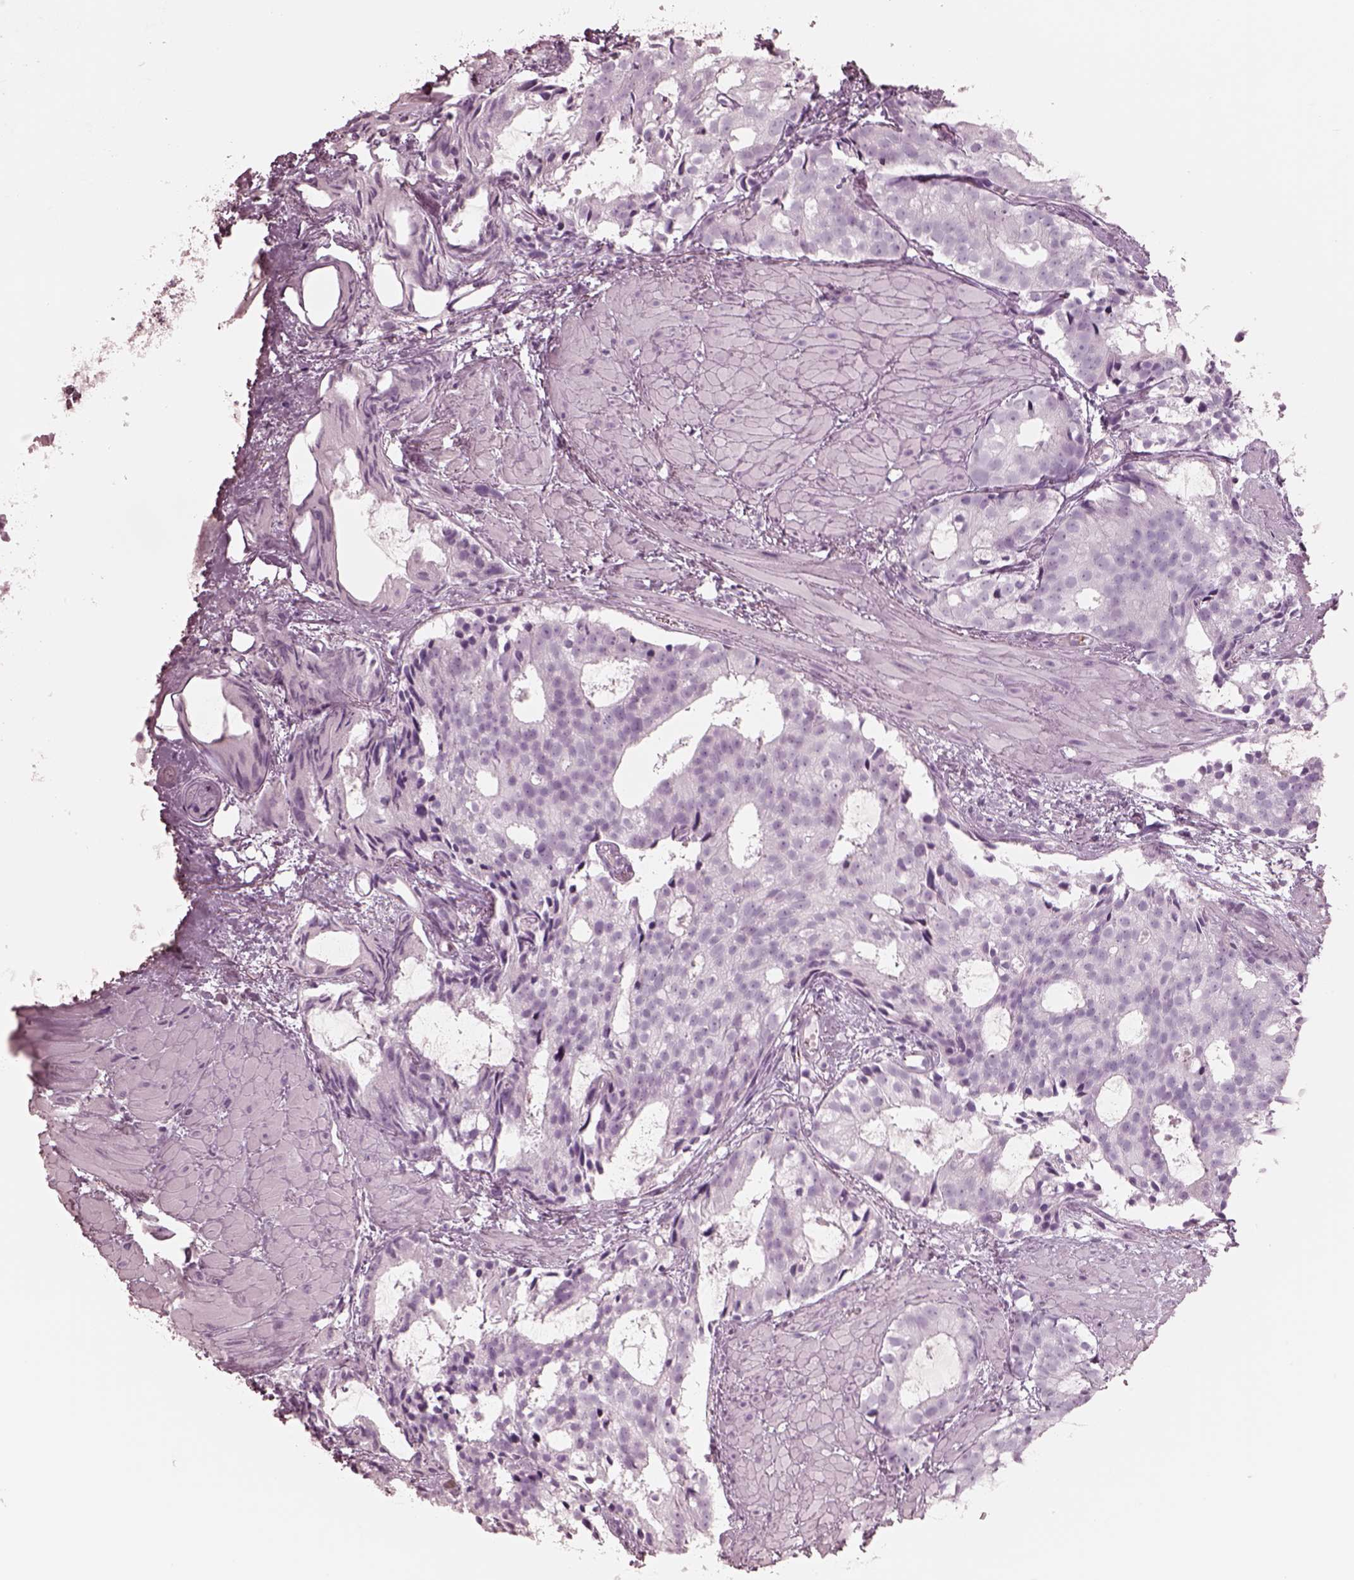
{"staining": {"intensity": "negative", "quantity": "none", "location": "none"}, "tissue": "prostate cancer", "cell_type": "Tumor cells", "image_type": "cancer", "snomed": [{"axis": "morphology", "description": "Adenocarcinoma, High grade"}, {"axis": "topography", "description": "Prostate"}], "caption": "Immunohistochemistry (IHC) histopathology image of neoplastic tissue: human prostate cancer (adenocarcinoma (high-grade)) stained with DAB (3,3'-diaminobenzidine) reveals no significant protein expression in tumor cells.", "gene": "ELANE", "patient": {"sex": "male", "age": 79}}